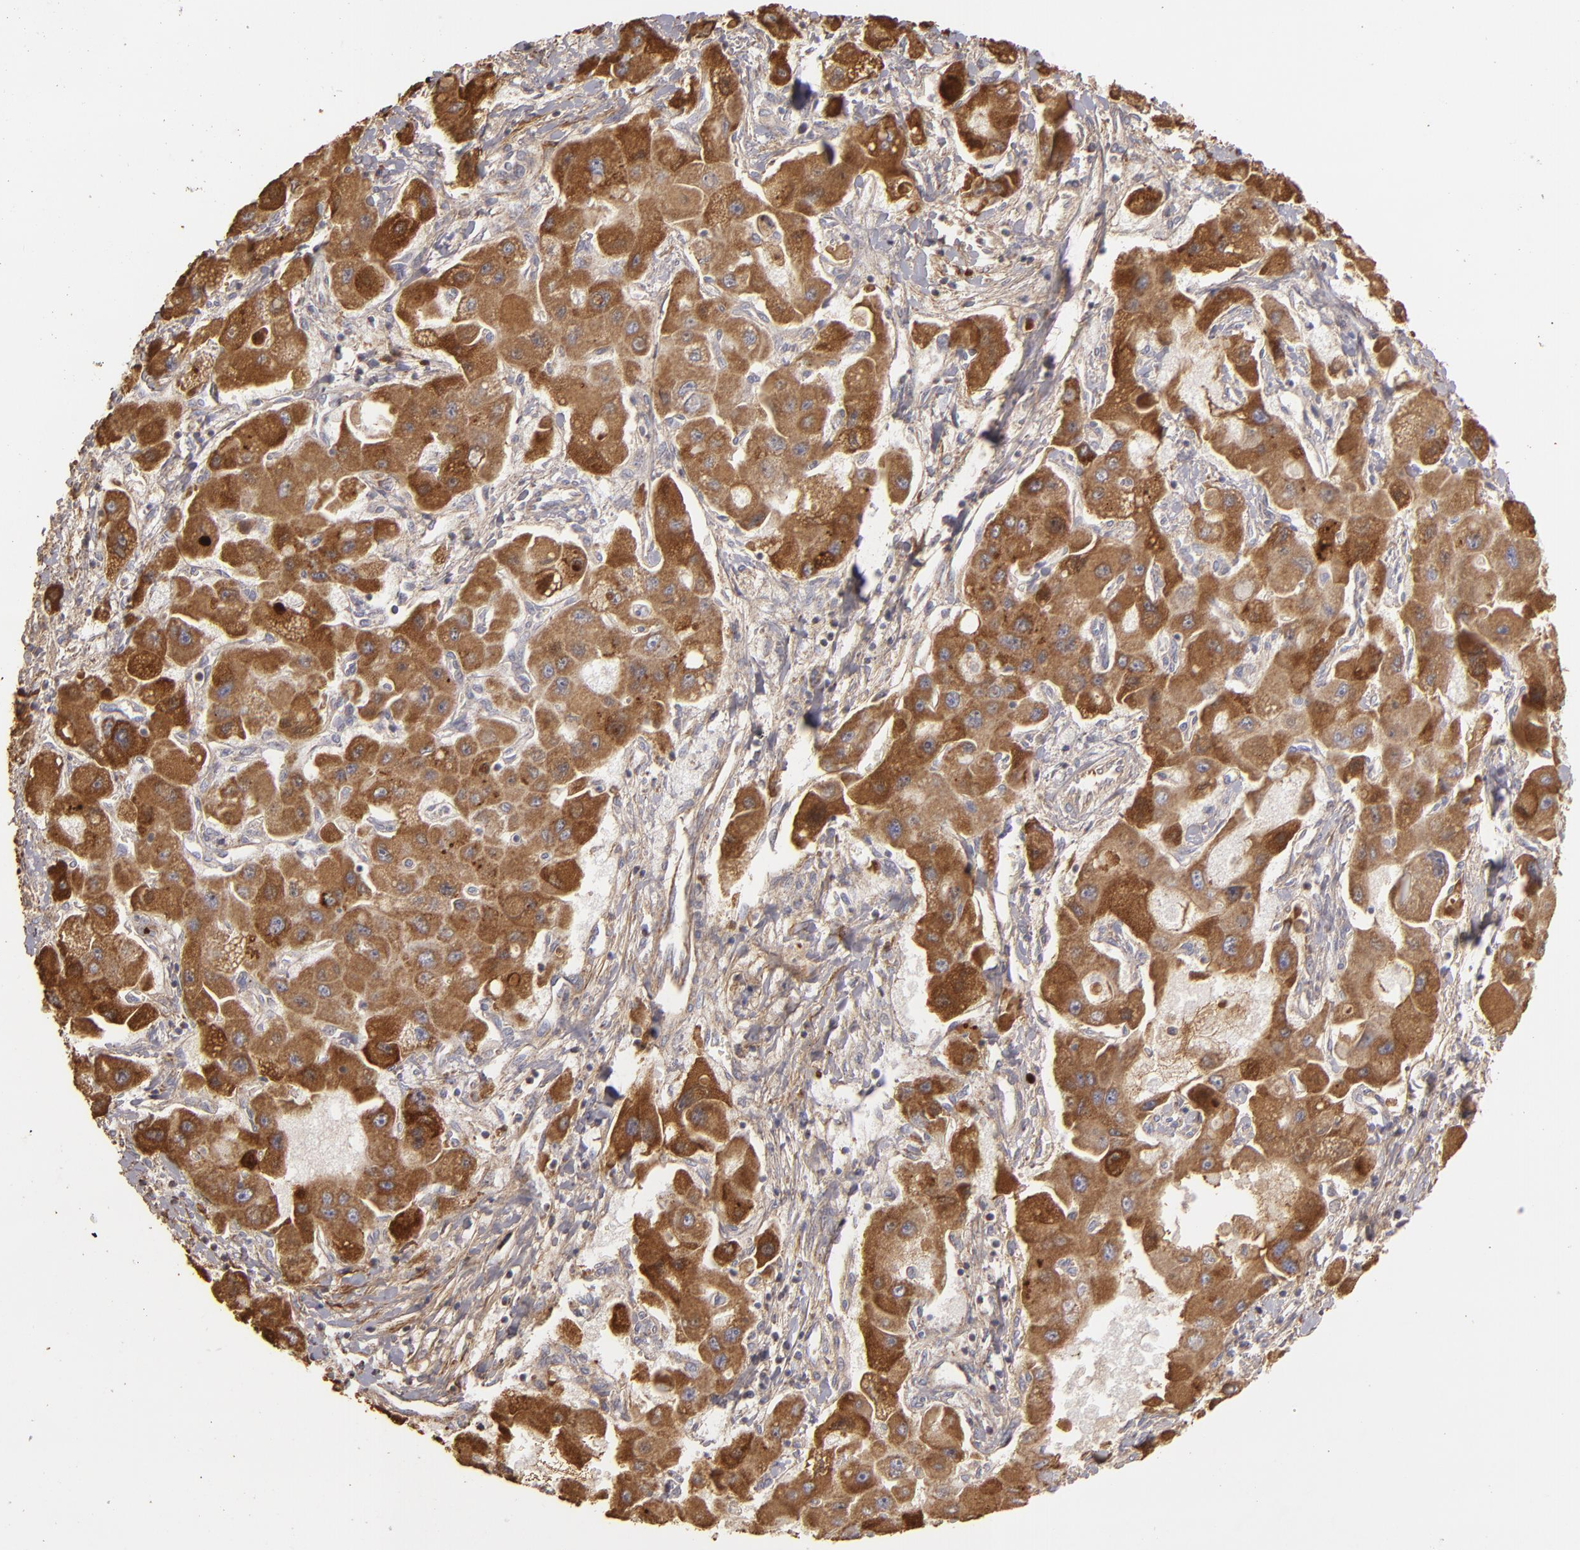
{"staining": {"intensity": "strong", "quantity": ">75%", "location": "cytoplasmic/membranous"}, "tissue": "liver cancer", "cell_type": "Tumor cells", "image_type": "cancer", "snomed": [{"axis": "morphology", "description": "Carcinoma, Hepatocellular, NOS"}, {"axis": "topography", "description": "Liver"}], "caption": "A brown stain labels strong cytoplasmic/membranous expression of a protein in liver cancer (hepatocellular carcinoma) tumor cells. (DAB (3,3'-diaminobenzidine) = brown stain, brightfield microscopy at high magnification).", "gene": "CFB", "patient": {"sex": "male", "age": 24}}